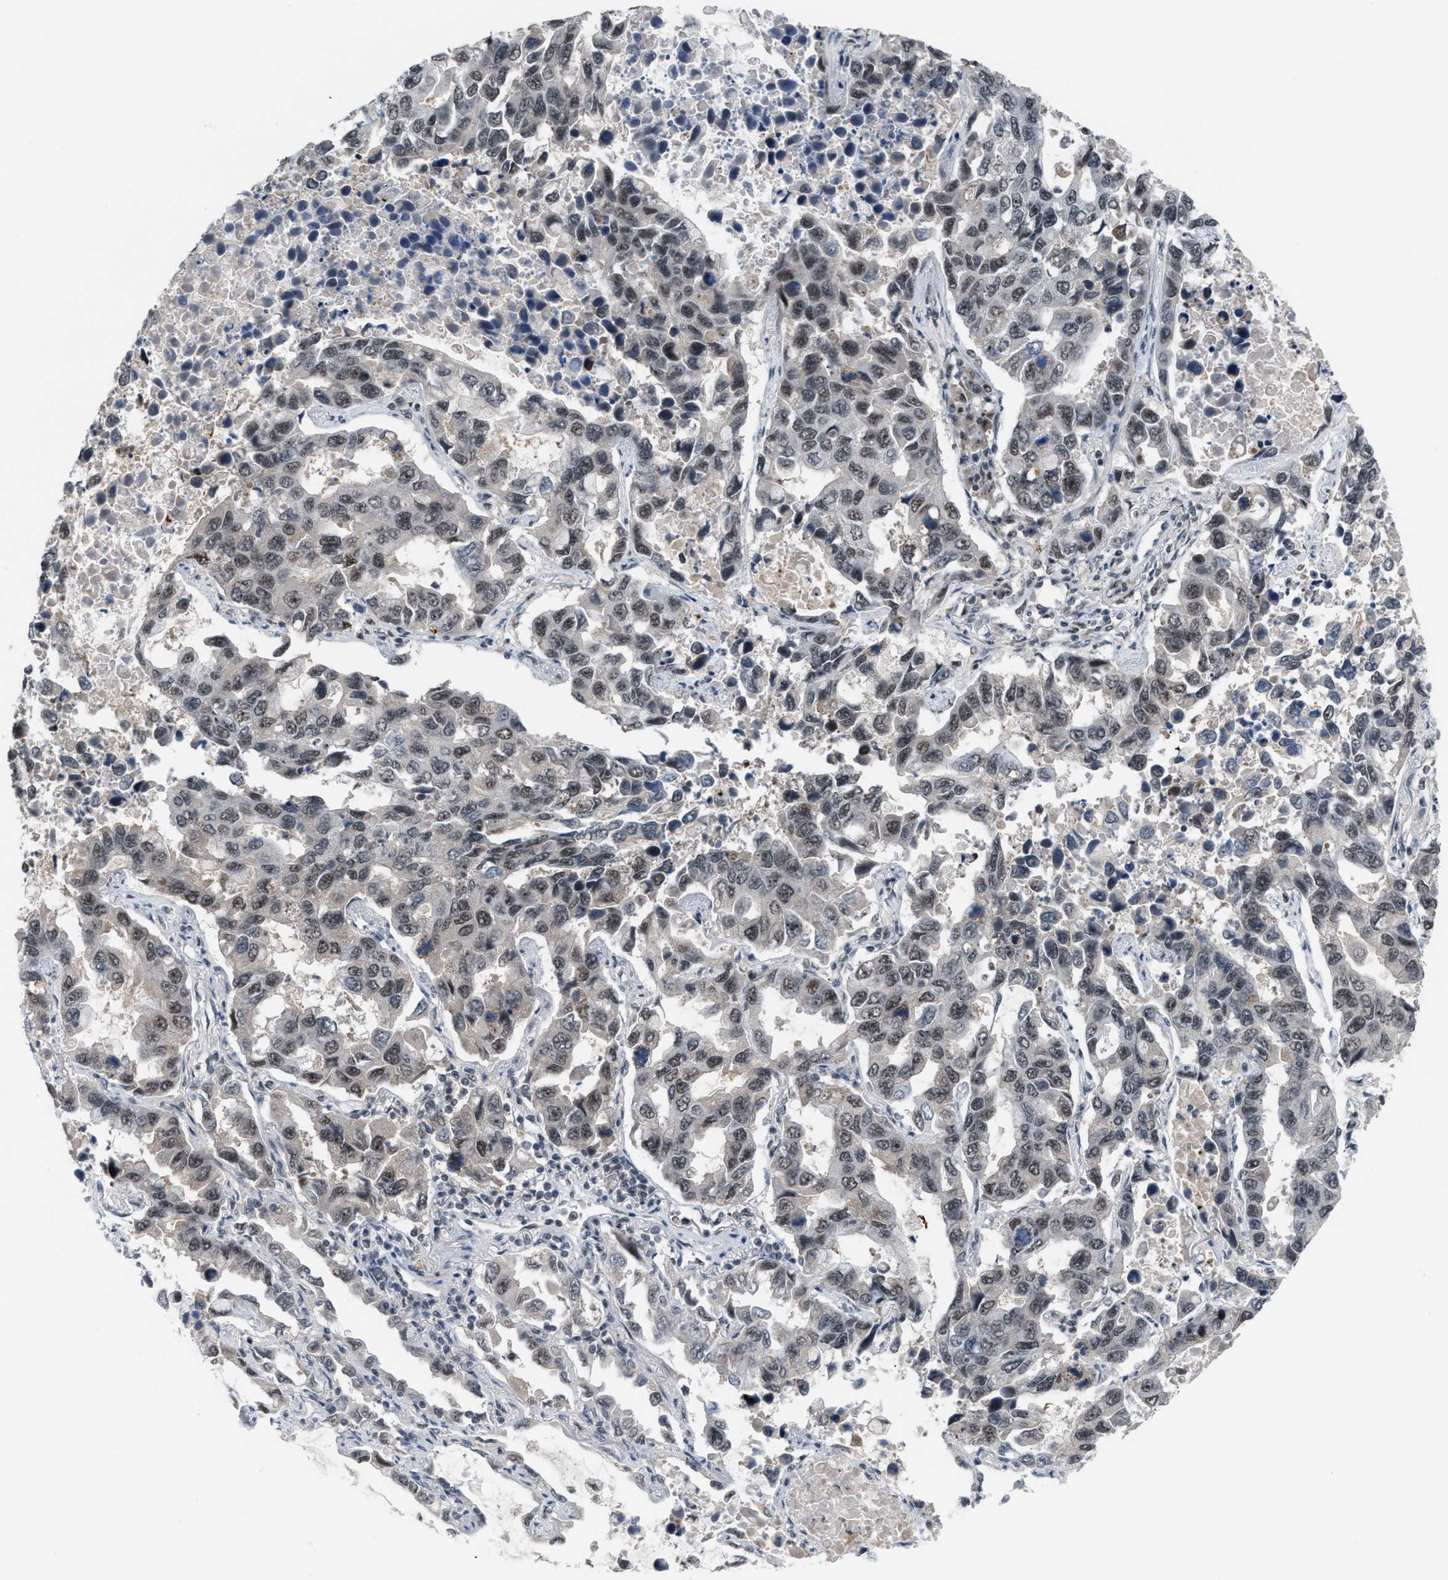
{"staining": {"intensity": "weak", "quantity": "25%-75%", "location": "nuclear"}, "tissue": "lung cancer", "cell_type": "Tumor cells", "image_type": "cancer", "snomed": [{"axis": "morphology", "description": "Adenocarcinoma, NOS"}, {"axis": "topography", "description": "Lung"}], "caption": "Brown immunohistochemical staining in lung adenocarcinoma exhibits weak nuclear positivity in about 25%-75% of tumor cells. (Stains: DAB (3,3'-diaminobenzidine) in brown, nuclei in blue, Microscopy: brightfield microscopy at high magnification).", "gene": "PRPF4", "patient": {"sex": "male", "age": 64}}